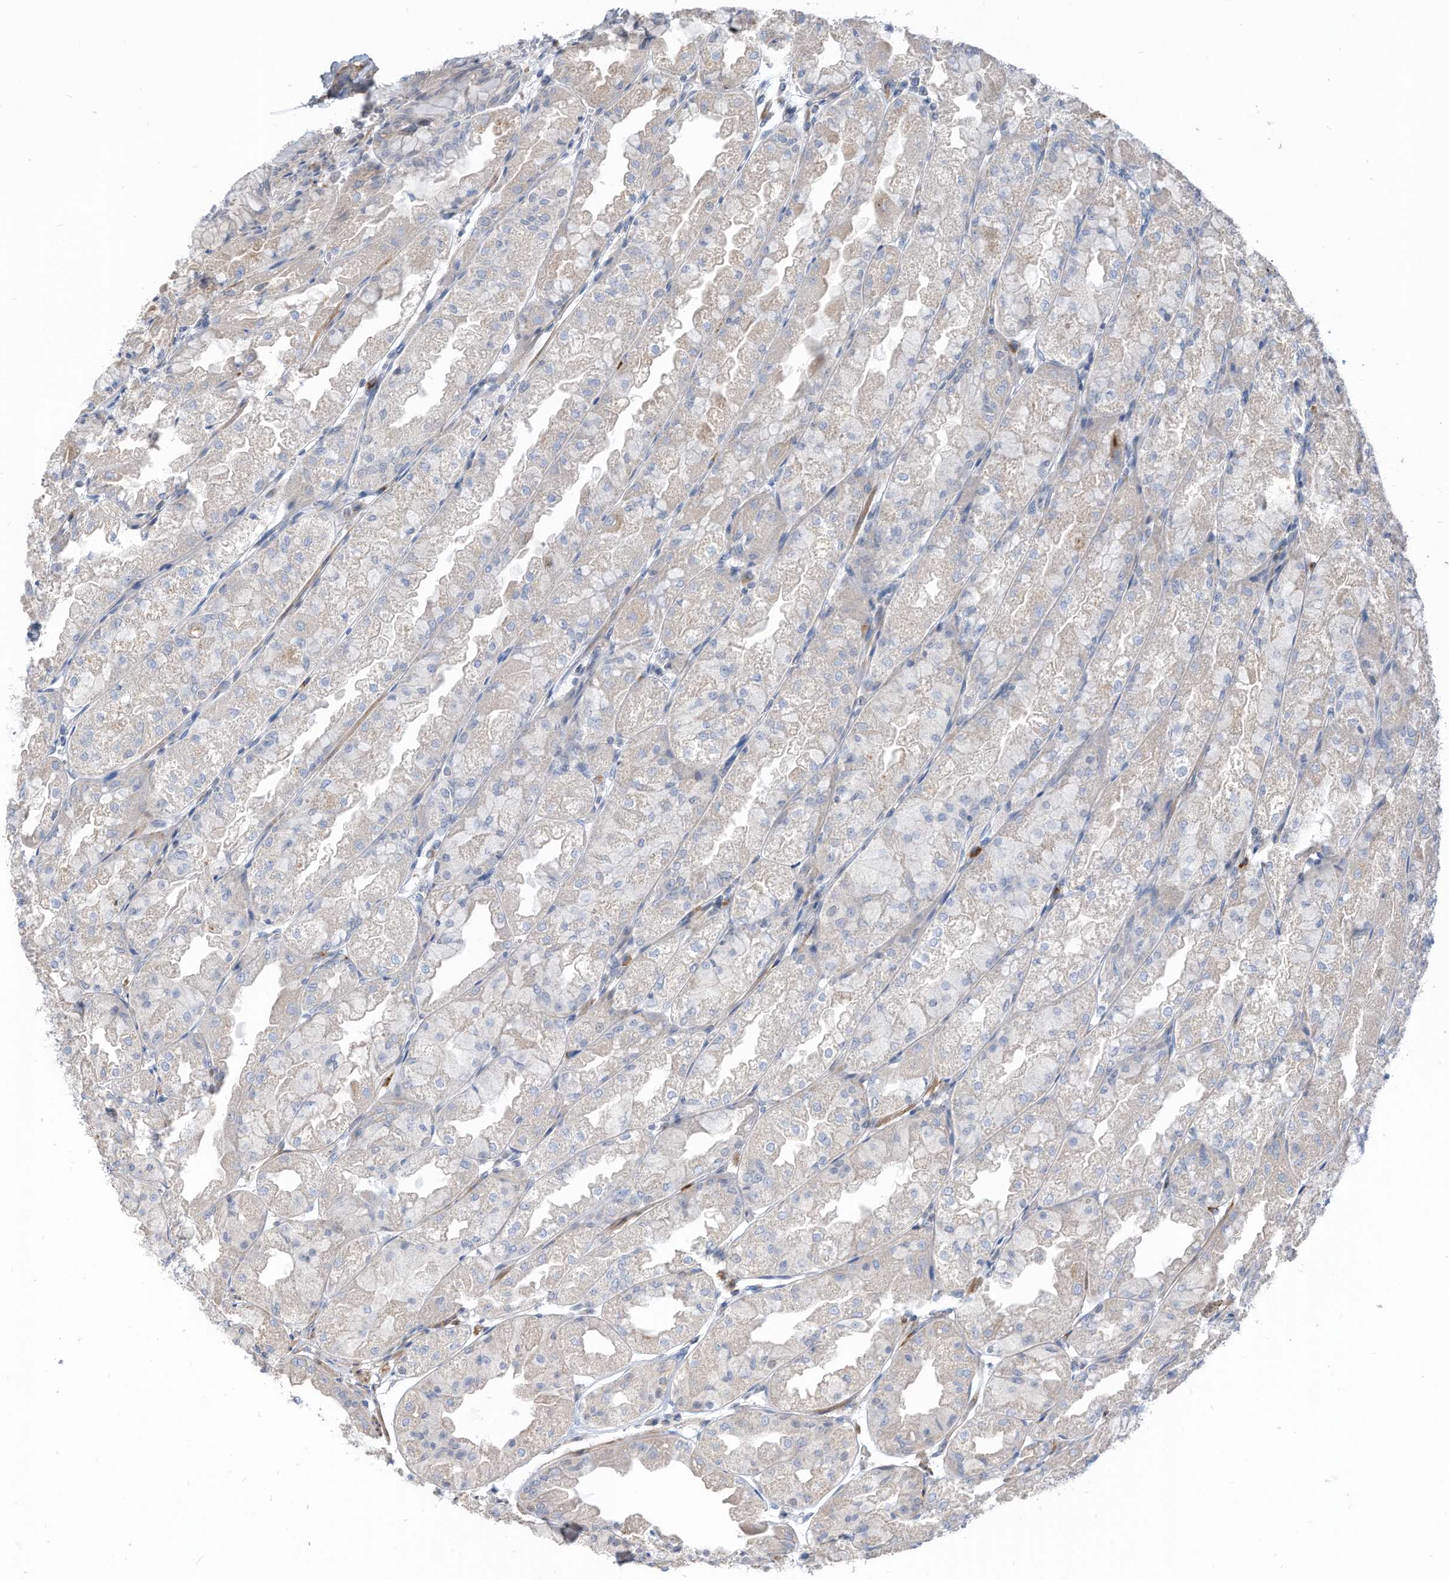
{"staining": {"intensity": "moderate", "quantity": "<25%", "location": "cytoplasmic/membranous"}, "tissue": "stomach", "cell_type": "Glandular cells", "image_type": "normal", "snomed": [{"axis": "morphology", "description": "Normal tissue, NOS"}, {"axis": "topography", "description": "Stomach, upper"}], "caption": "Normal stomach was stained to show a protein in brown. There is low levels of moderate cytoplasmic/membranous positivity in approximately <25% of glandular cells. (IHC, brightfield microscopy, high magnification).", "gene": "GPATCH3", "patient": {"sex": "male", "age": 47}}